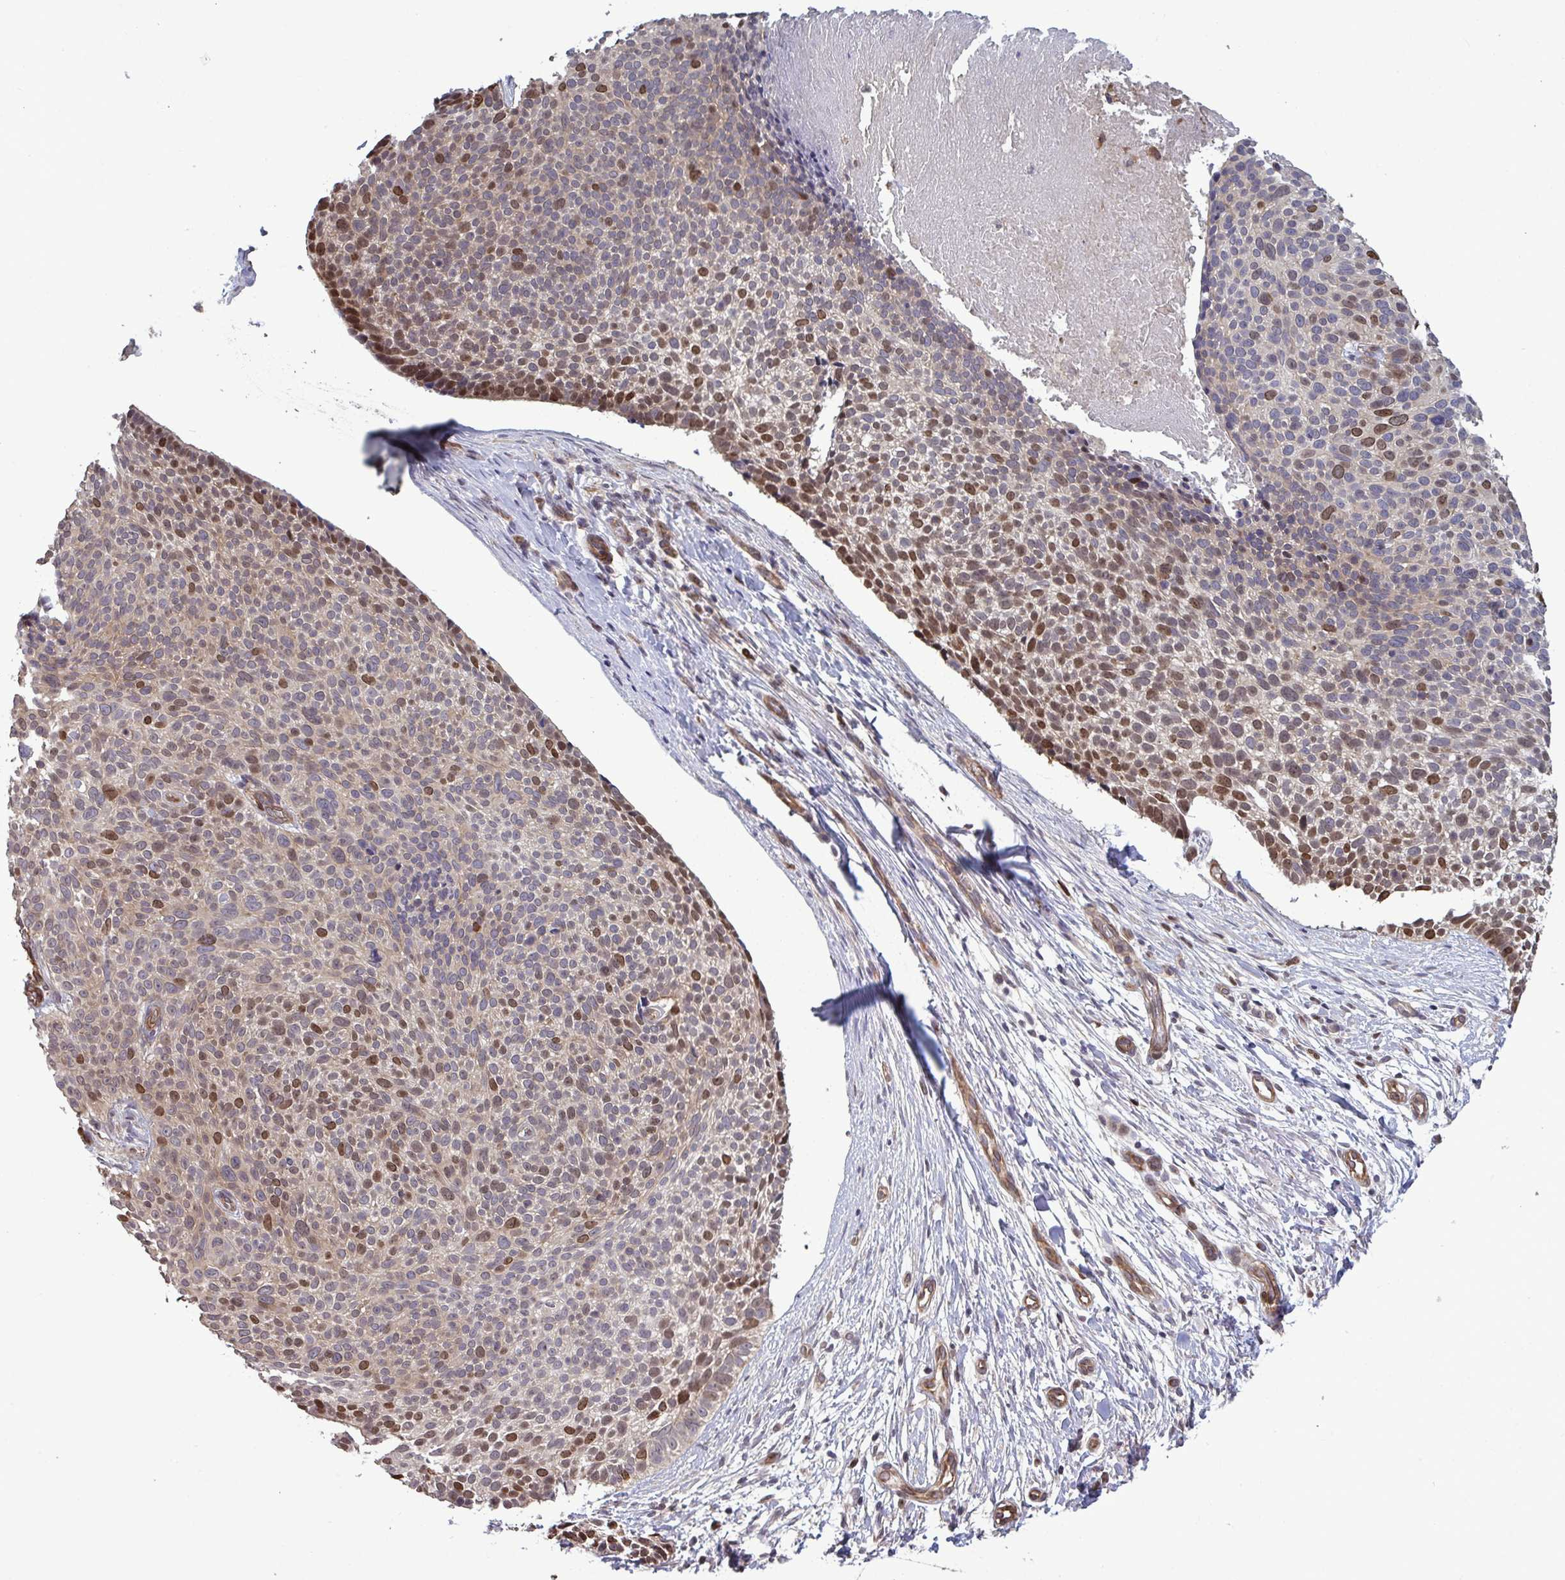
{"staining": {"intensity": "moderate", "quantity": "25%-75%", "location": "nuclear"}, "tissue": "skin cancer", "cell_type": "Tumor cells", "image_type": "cancer", "snomed": [{"axis": "morphology", "description": "Basal cell carcinoma"}, {"axis": "topography", "description": "Skin"}, {"axis": "topography", "description": "Skin of back"}], "caption": "Immunohistochemical staining of basal cell carcinoma (skin) demonstrates medium levels of moderate nuclear positivity in approximately 25%-75% of tumor cells.", "gene": "IPO5", "patient": {"sex": "male", "age": 81}}